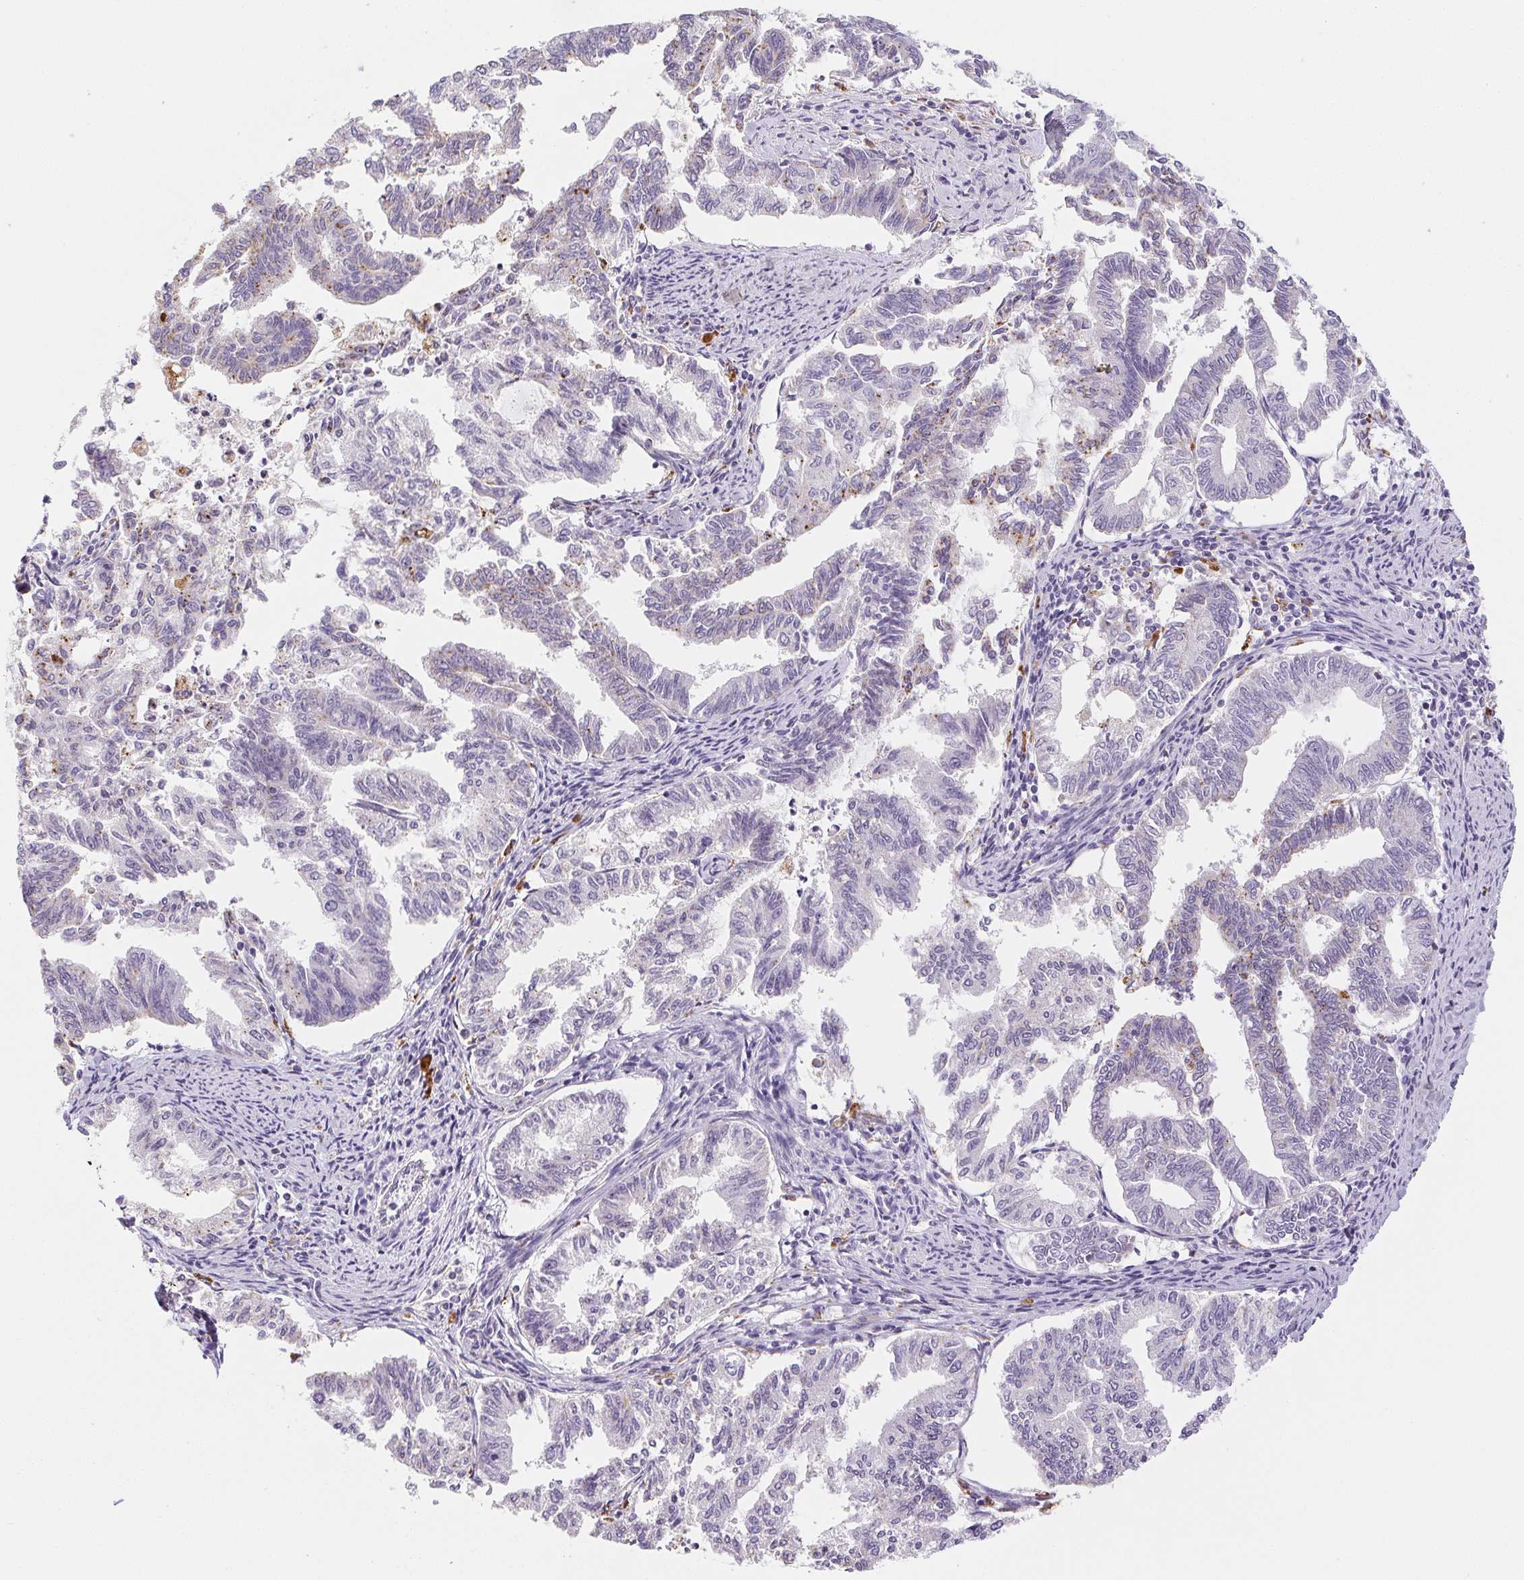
{"staining": {"intensity": "negative", "quantity": "none", "location": "none"}, "tissue": "endometrial cancer", "cell_type": "Tumor cells", "image_type": "cancer", "snomed": [{"axis": "morphology", "description": "Adenocarcinoma, NOS"}, {"axis": "topography", "description": "Endometrium"}], "caption": "Immunohistochemical staining of adenocarcinoma (endometrial) demonstrates no significant staining in tumor cells.", "gene": "LIPA", "patient": {"sex": "female", "age": 79}}